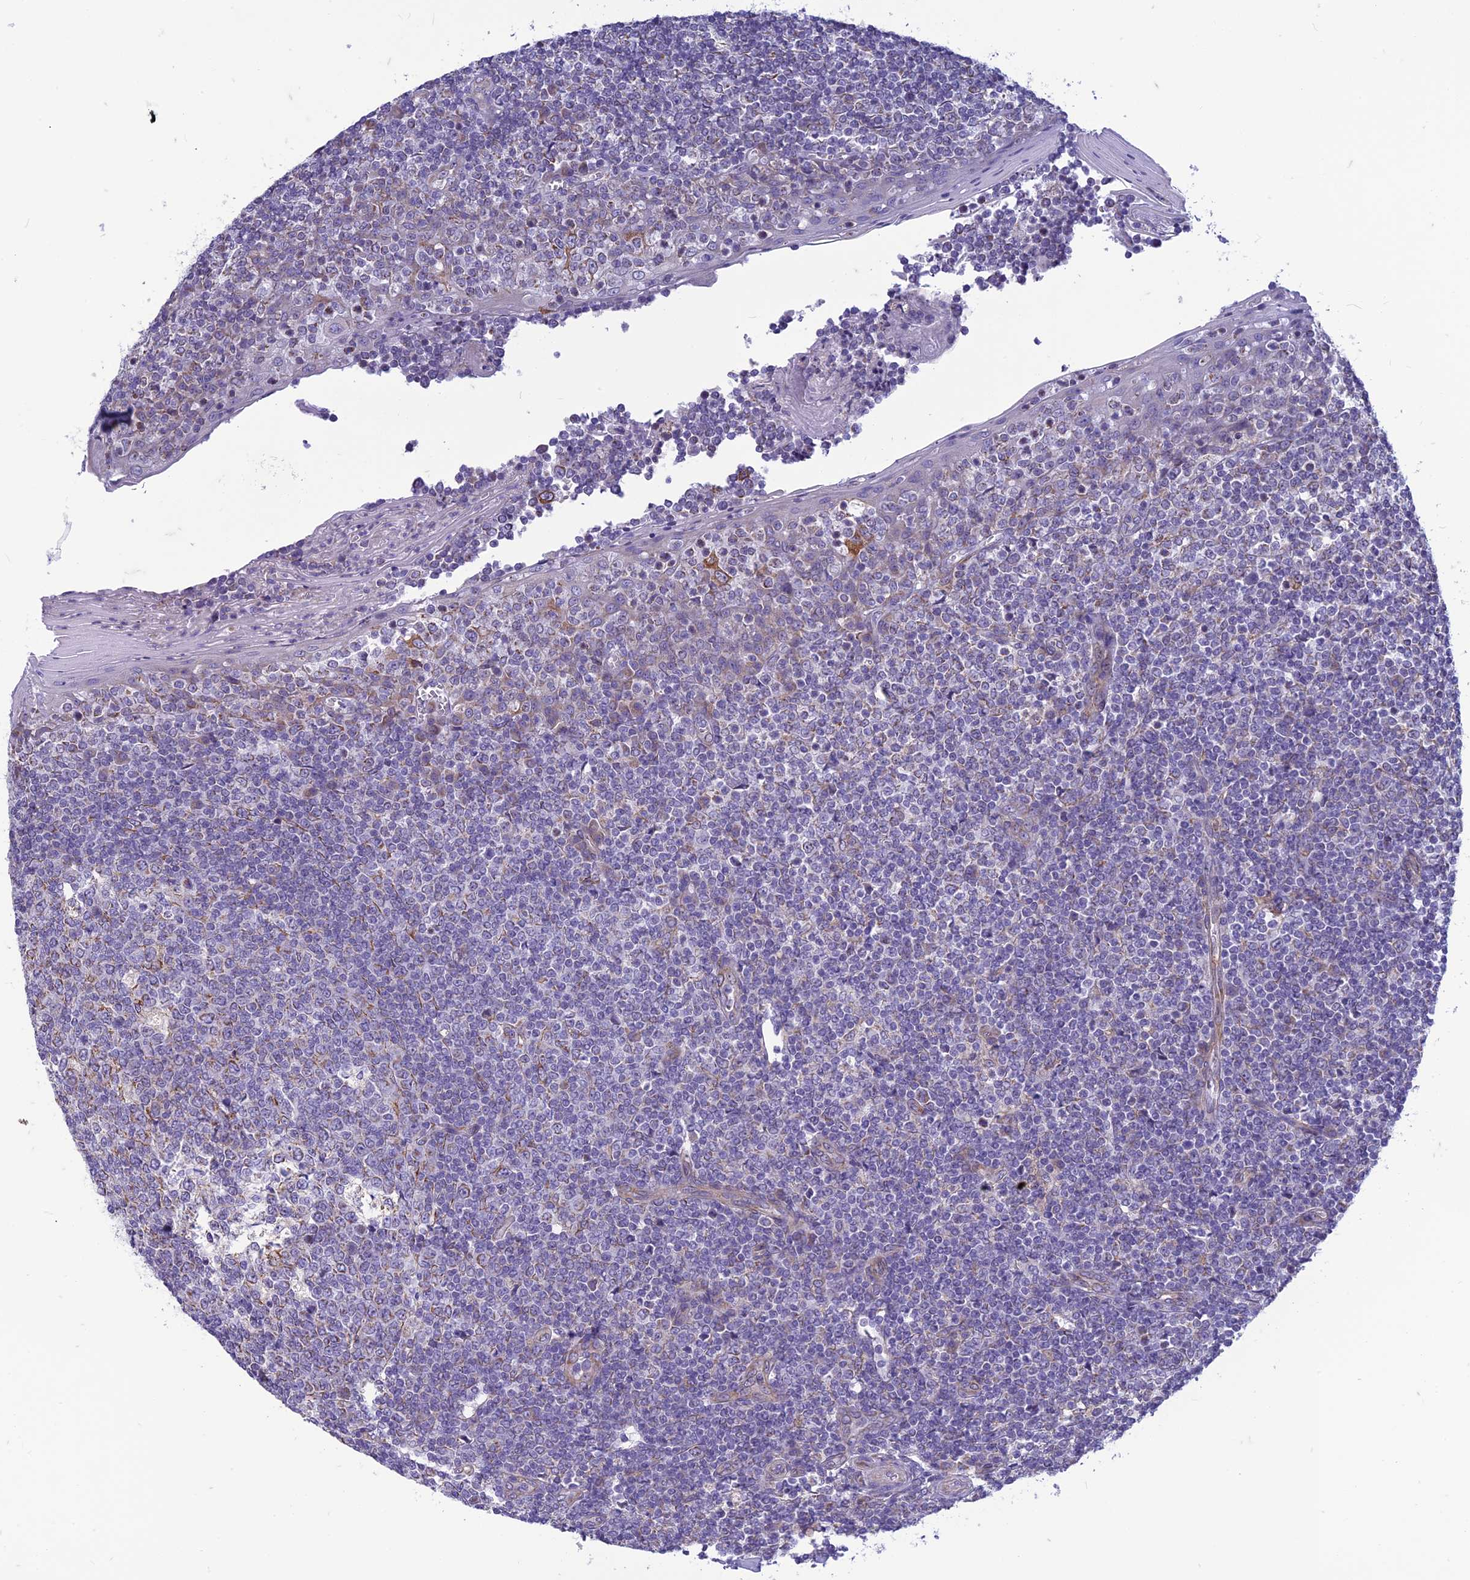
{"staining": {"intensity": "negative", "quantity": "none", "location": "none"}, "tissue": "tonsil", "cell_type": "Germinal center cells", "image_type": "normal", "snomed": [{"axis": "morphology", "description": "Normal tissue, NOS"}, {"axis": "topography", "description": "Tonsil"}], "caption": "This is a histopathology image of immunohistochemistry staining of normal tonsil, which shows no staining in germinal center cells. (DAB immunohistochemistry visualized using brightfield microscopy, high magnification).", "gene": "CENATAC", "patient": {"sex": "female", "age": 19}}